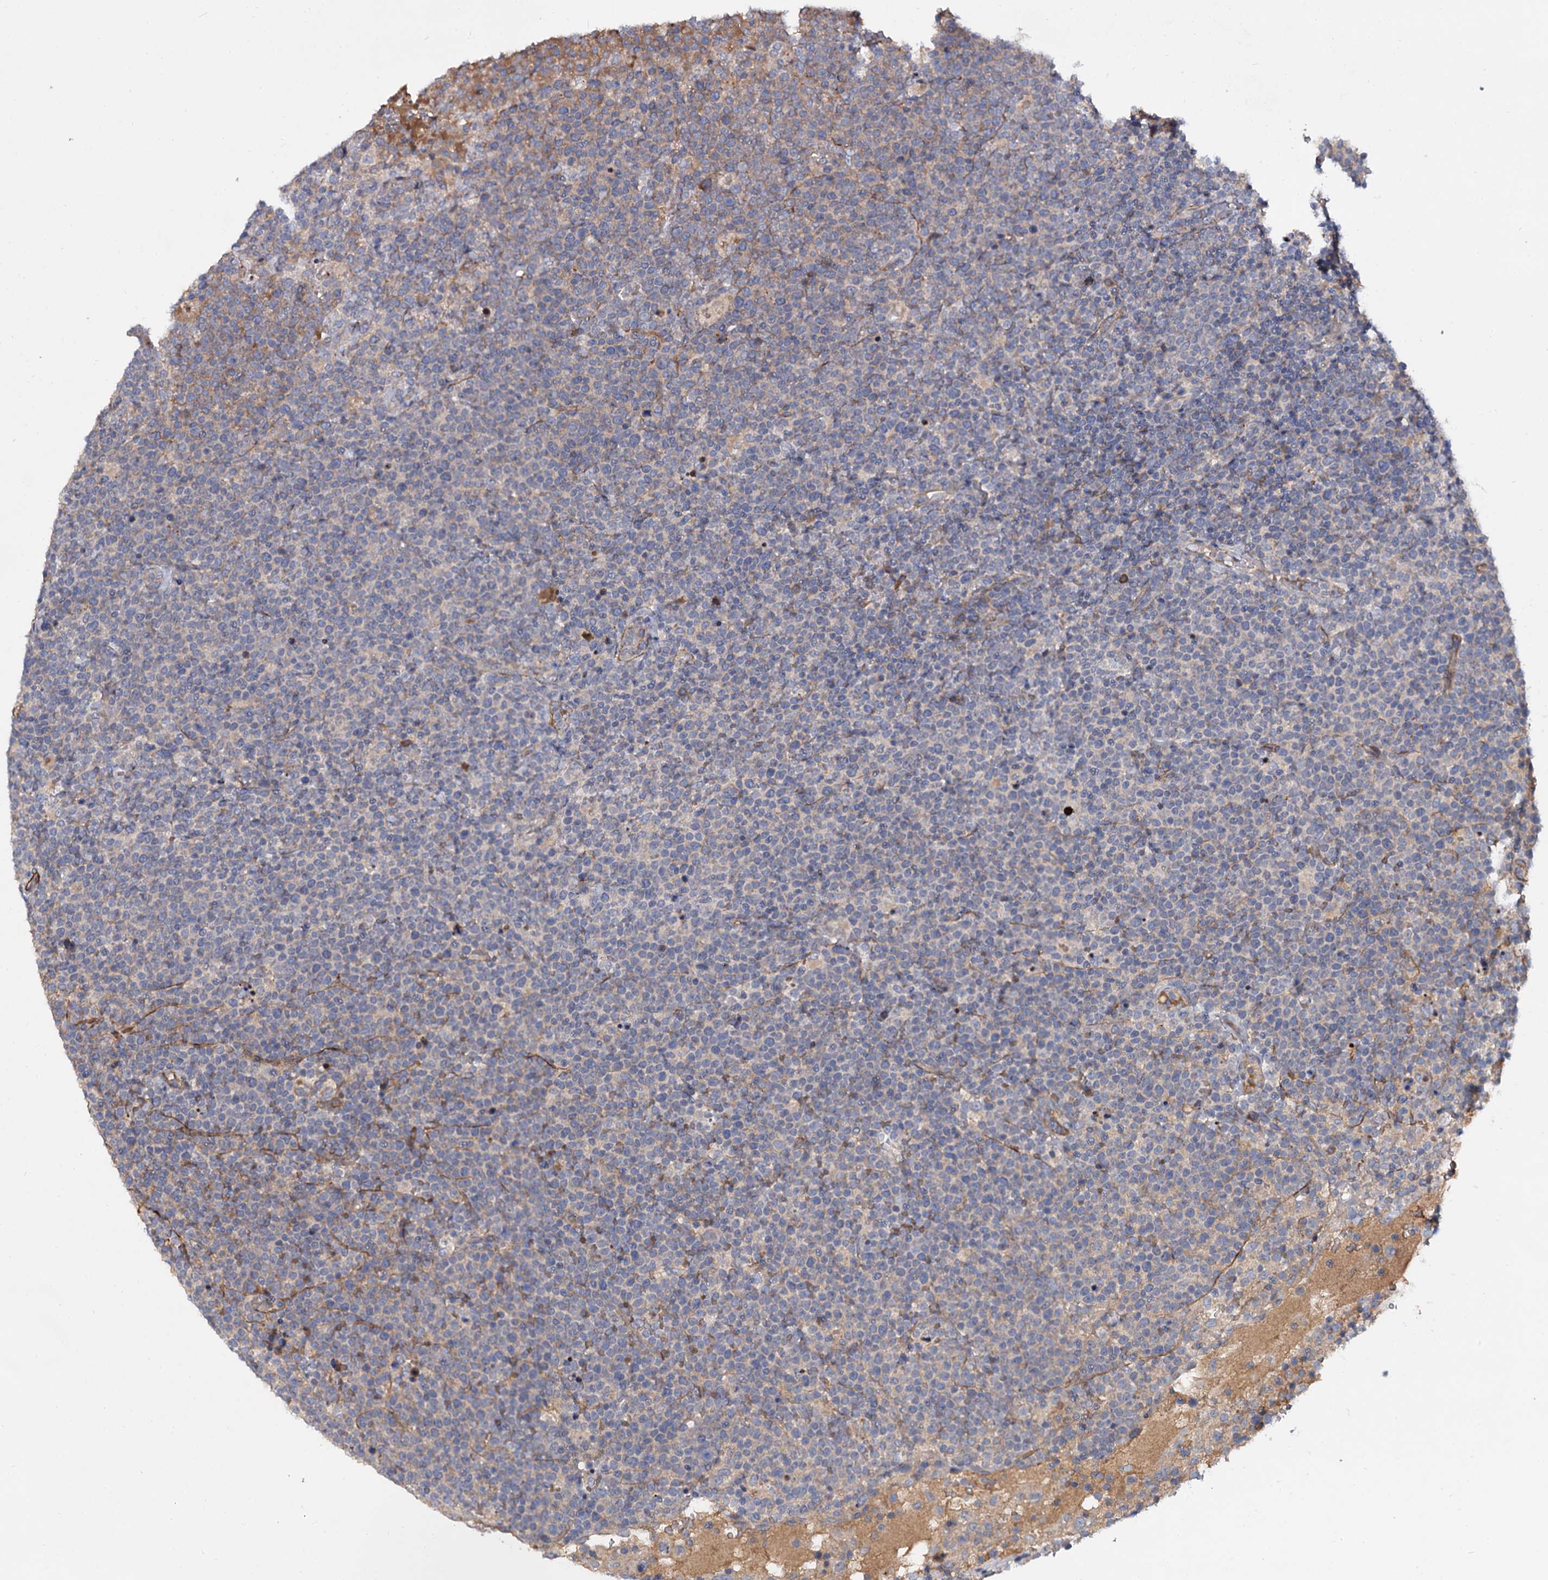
{"staining": {"intensity": "negative", "quantity": "none", "location": "none"}, "tissue": "lymphoma", "cell_type": "Tumor cells", "image_type": "cancer", "snomed": [{"axis": "morphology", "description": "Malignant lymphoma, non-Hodgkin's type, High grade"}, {"axis": "topography", "description": "Lymph node"}], "caption": "Malignant lymphoma, non-Hodgkin's type (high-grade) was stained to show a protein in brown. There is no significant positivity in tumor cells.", "gene": "ISM2", "patient": {"sex": "male", "age": 61}}